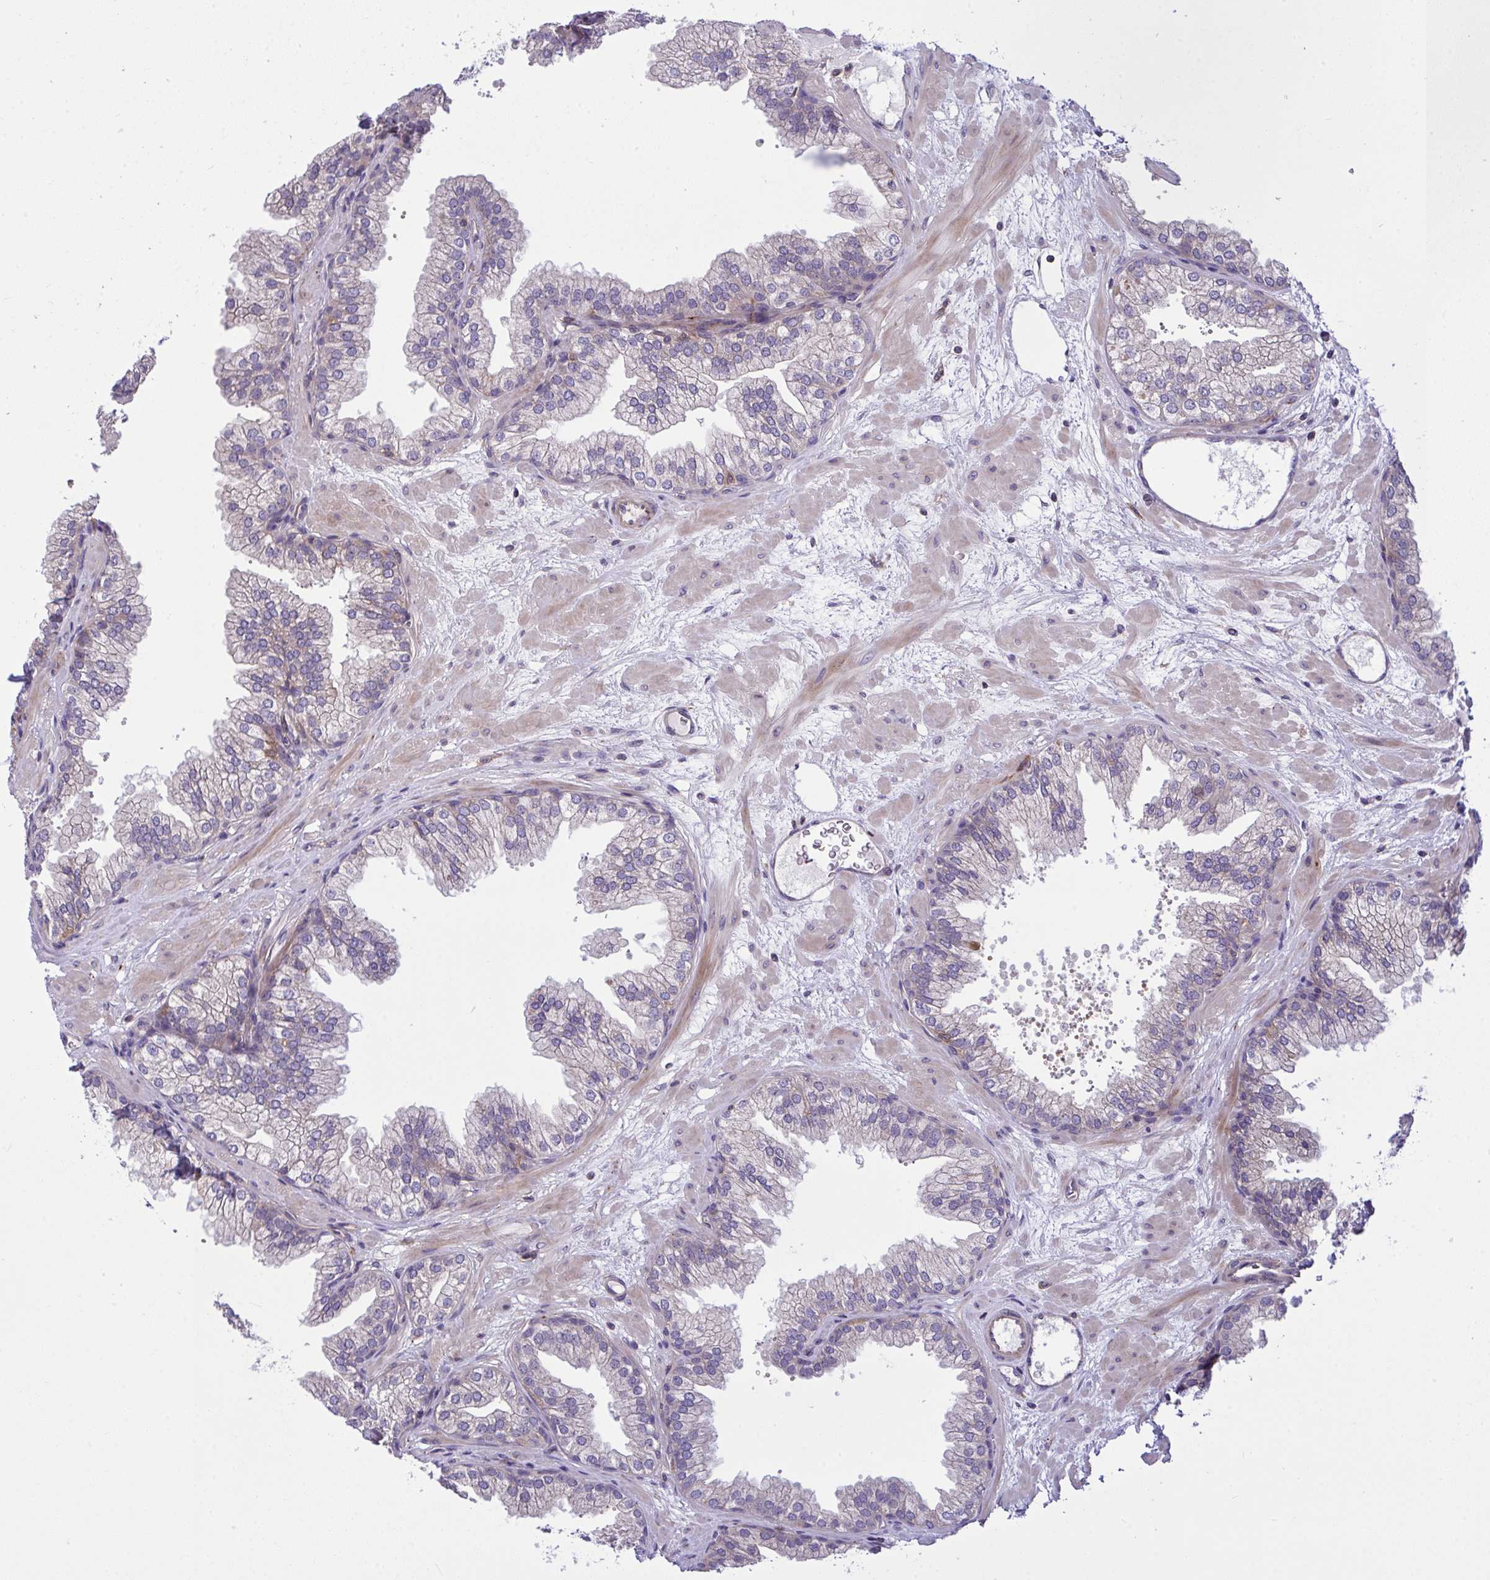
{"staining": {"intensity": "weak", "quantity": "<25%", "location": "cytoplasmic/membranous"}, "tissue": "prostate", "cell_type": "Glandular cells", "image_type": "normal", "snomed": [{"axis": "morphology", "description": "Normal tissue, NOS"}, {"axis": "topography", "description": "Prostate"}], "caption": "Image shows no significant protein expression in glandular cells of unremarkable prostate. (DAB (3,3'-diaminobenzidine) immunohistochemistry (IHC), high magnification).", "gene": "GRB14", "patient": {"sex": "male", "age": 37}}